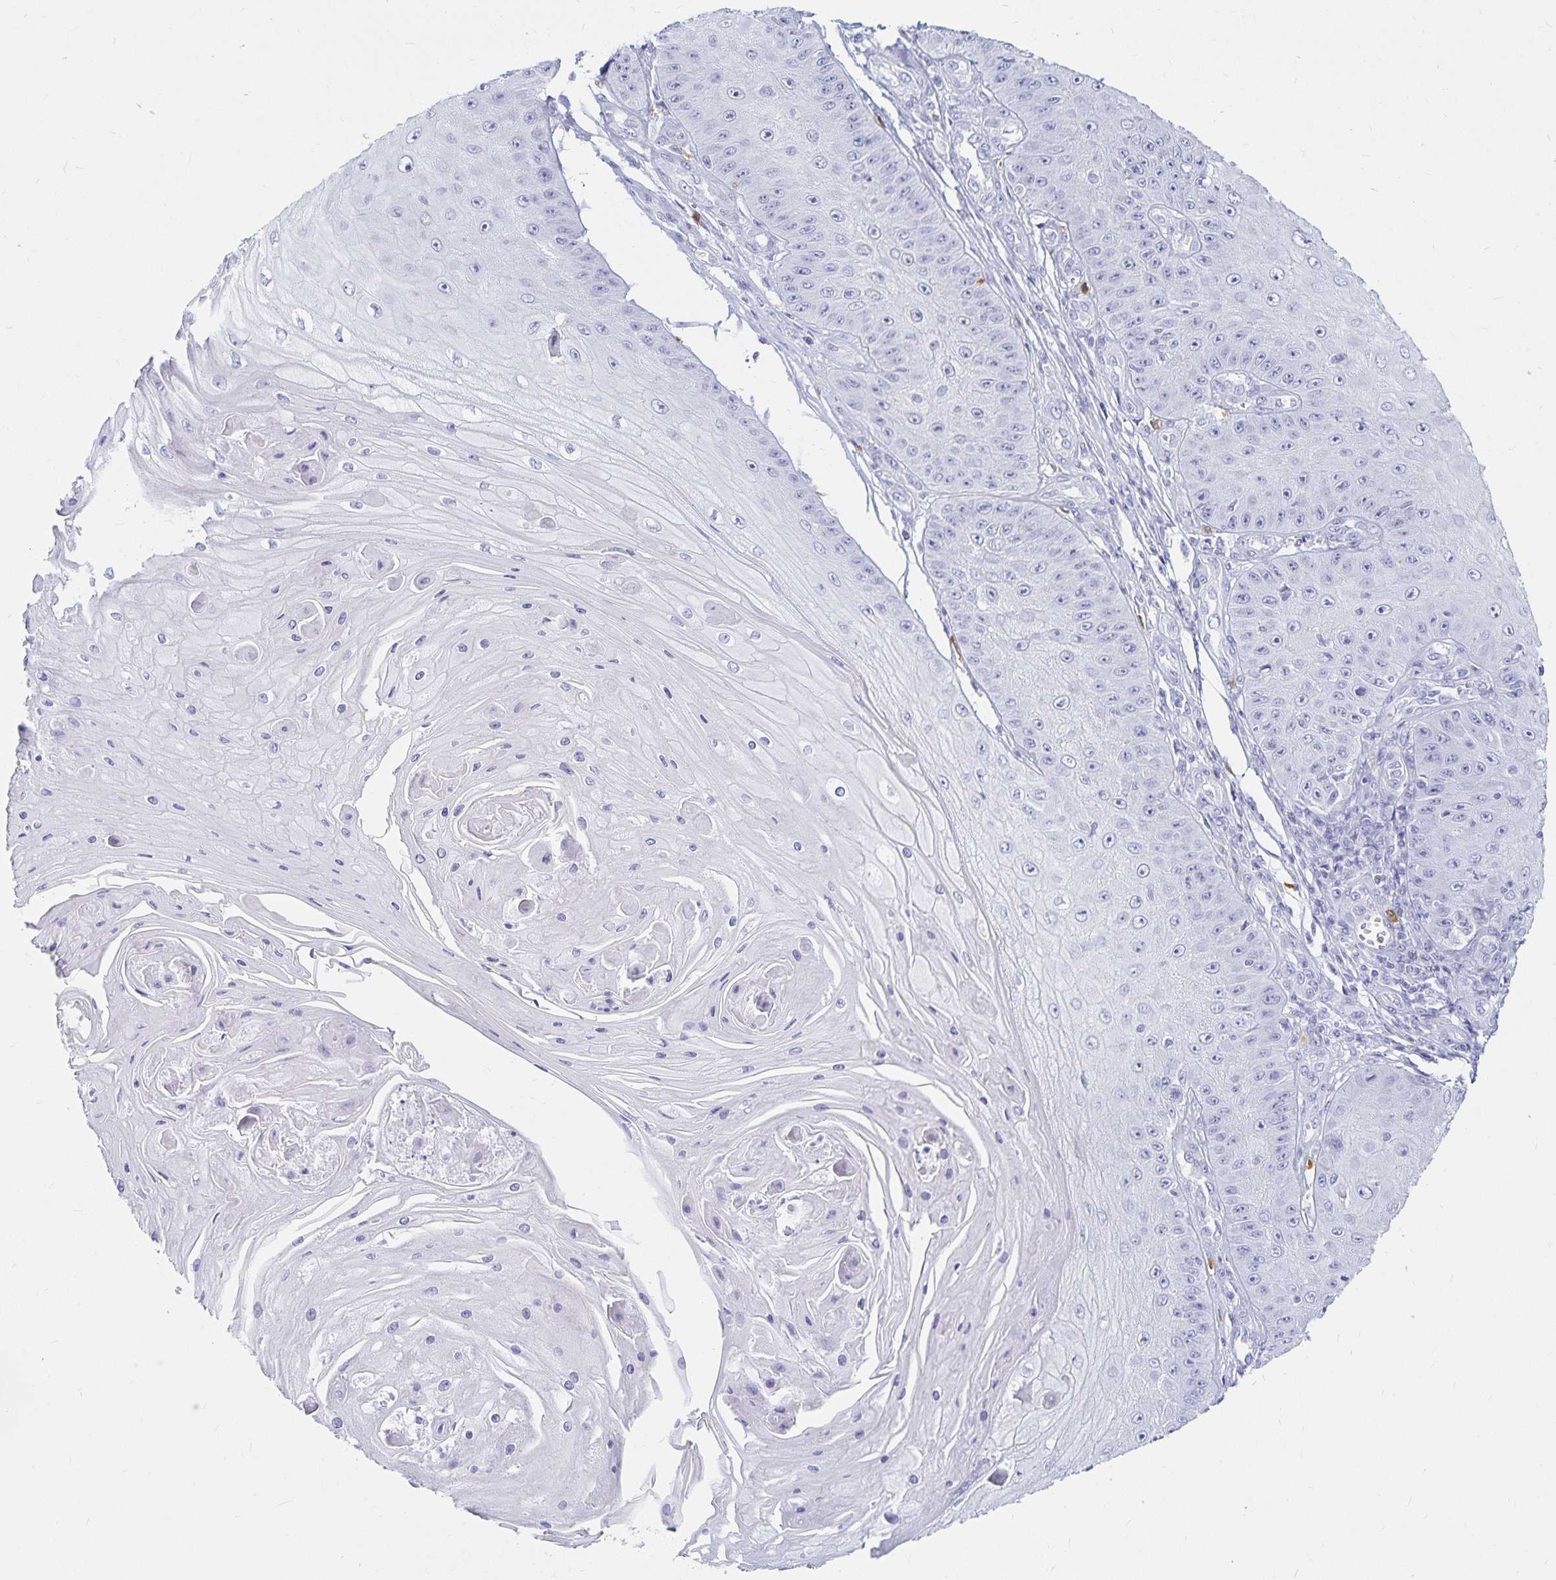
{"staining": {"intensity": "negative", "quantity": "none", "location": "none"}, "tissue": "skin cancer", "cell_type": "Tumor cells", "image_type": "cancer", "snomed": [{"axis": "morphology", "description": "Squamous cell carcinoma, NOS"}, {"axis": "topography", "description": "Skin"}], "caption": "Human skin squamous cell carcinoma stained for a protein using immunohistochemistry (IHC) exhibits no staining in tumor cells.", "gene": "TNIP1", "patient": {"sex": "male", "age": 70}}